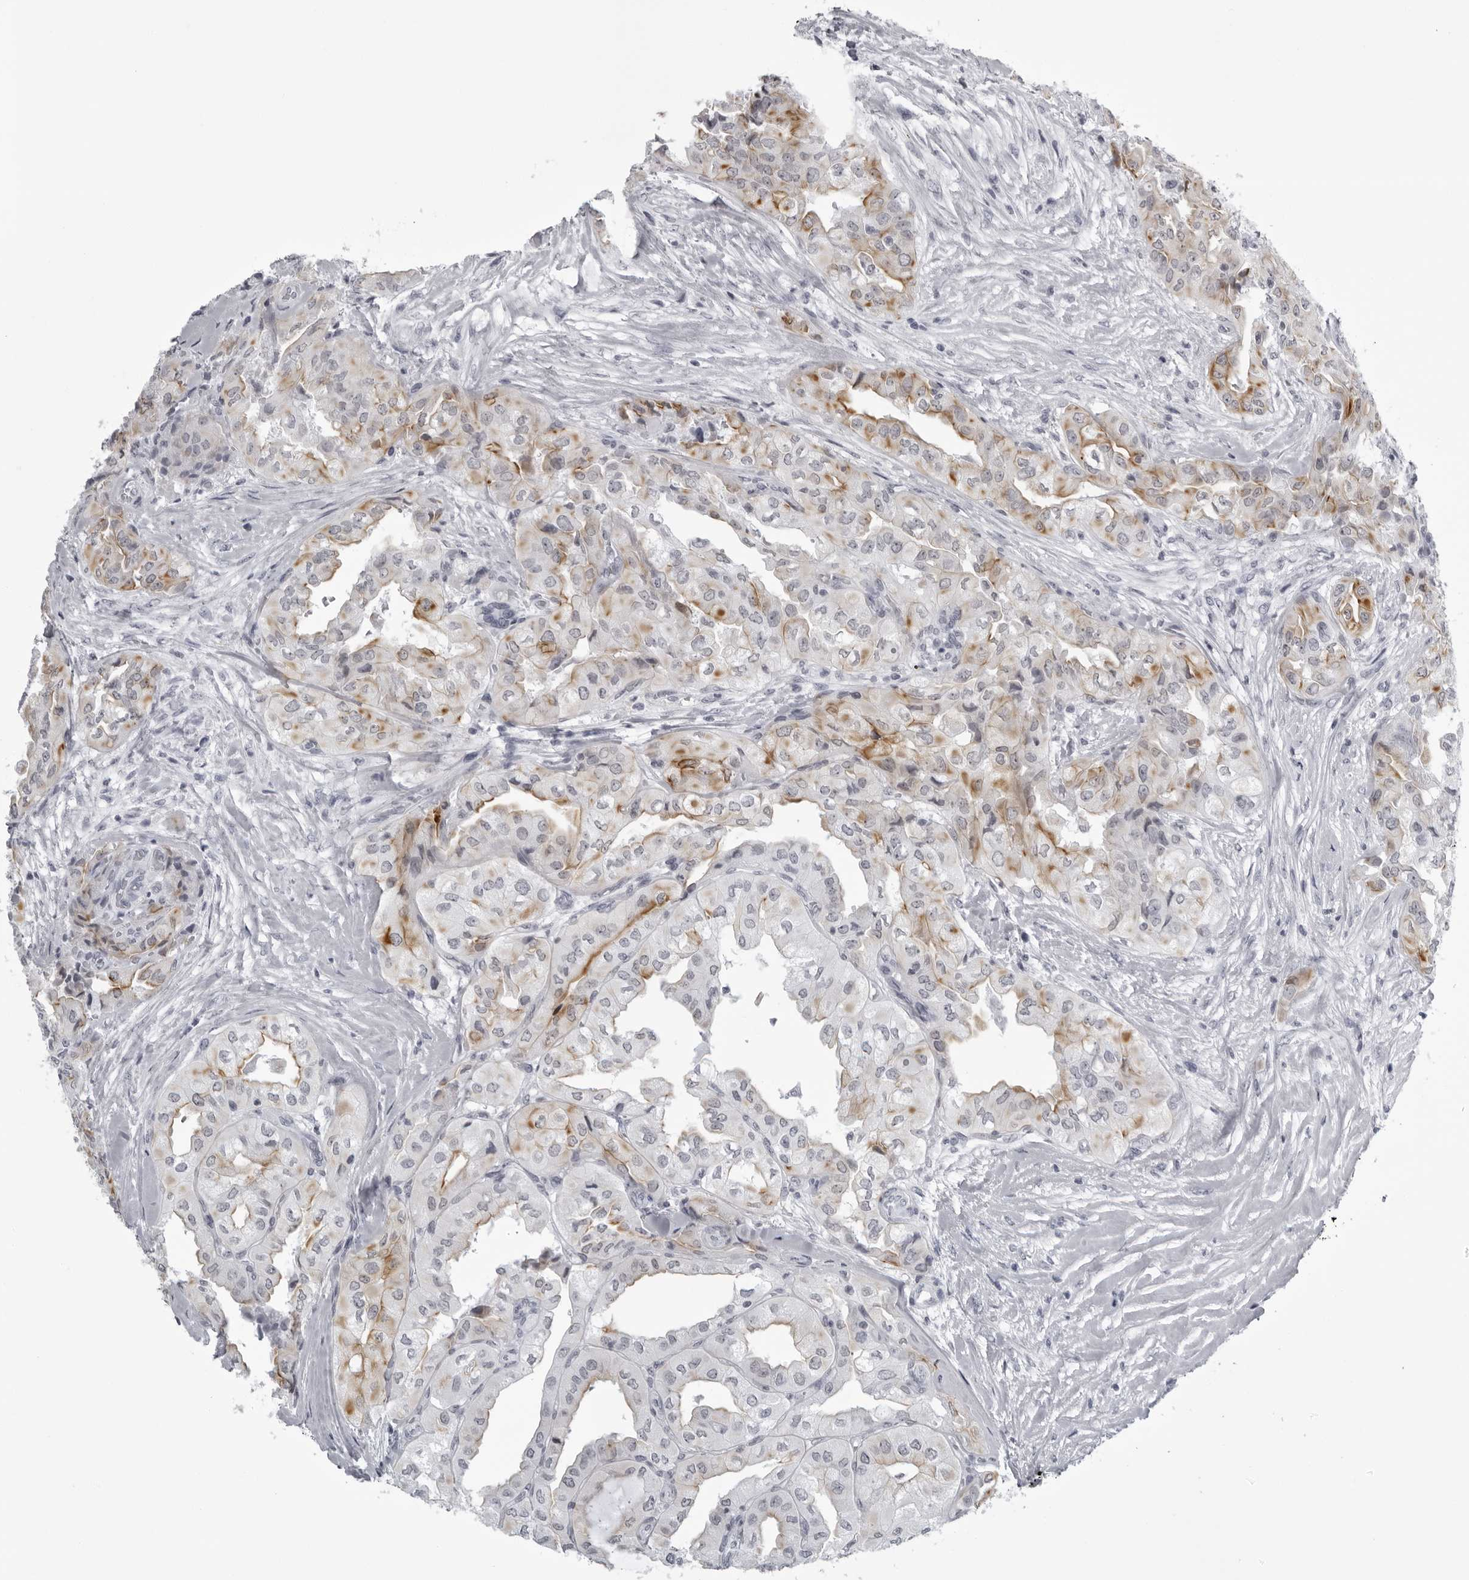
{"staining": {"intensity": "moderate", "quantity": "25%-75%", "location": "cytoplasmic/membranous"}, "tissue": "thyroid cancer", "cell_type": "Tumor cells", "image_type": "cancer", "snomed": [{"axis": "morphology", "description": "Papillary adenocarcinoma, NOS"}, {"axis": "topography", "description": "Thyroid gland"}], "caption": "Human thyroid cancer stained with a brown dye demonstrates moderate cytoplasmic/membranous positive staining in approximately 25%-75% of tumor cells.", "gene": "UROD", "patient": {"sex": "female", "age": 59}}